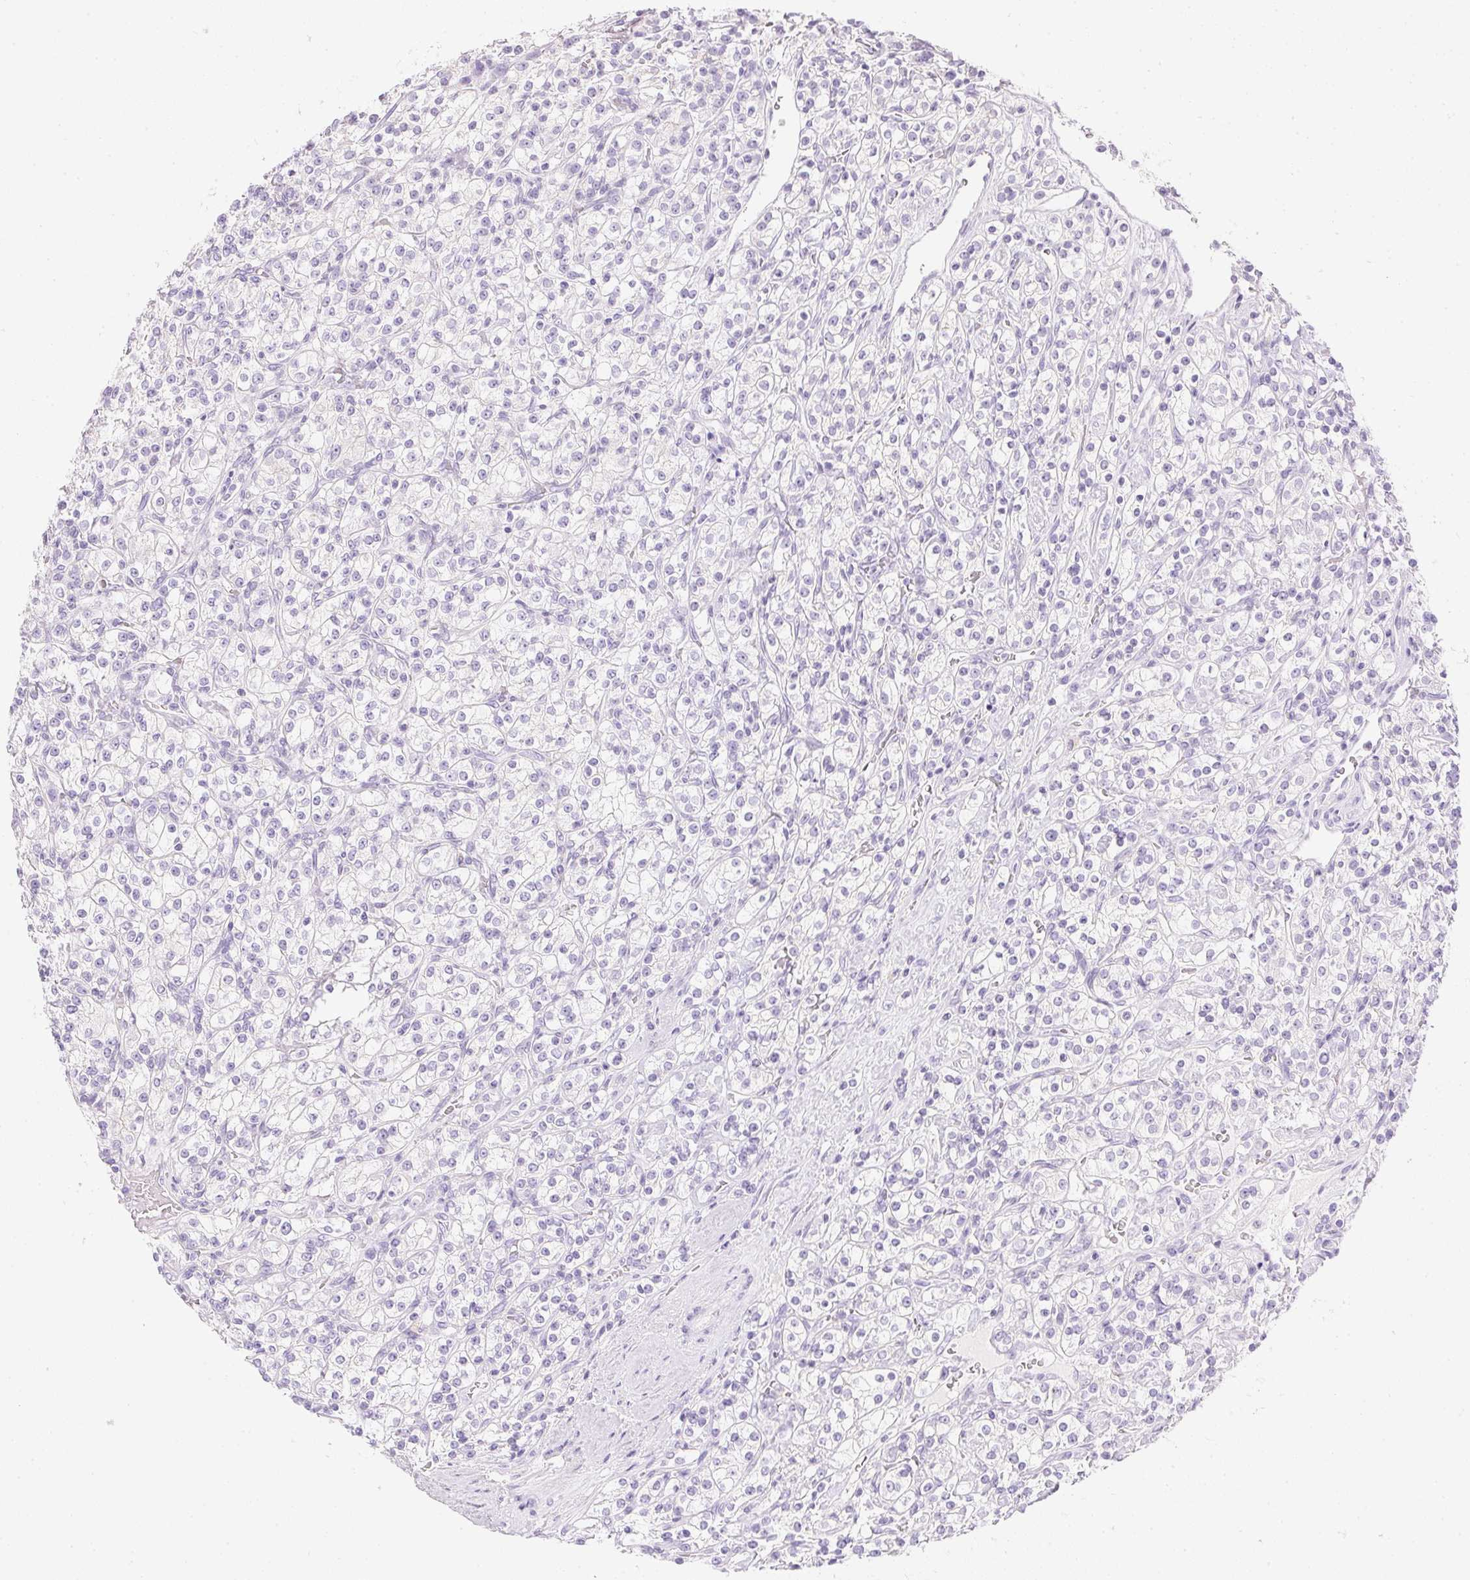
{"staining": {"intensity": "negative", "quantity": "none", "location": "none"}, "tissue": "renal cancer", "cell_type": "Tumor cells", "image_type": "cancer", "snomed": [{"axis": "morphology", "description": "Adenocarcinoma, NOS"}, {"axis": "topography", "description": "Kidney"}], "caption": "Tumor cells are negative for protein expression in human adenocarcinoma (renal).", "gene": "ATP6V1G3", "patient": {"sex": "male", "age": 77}}